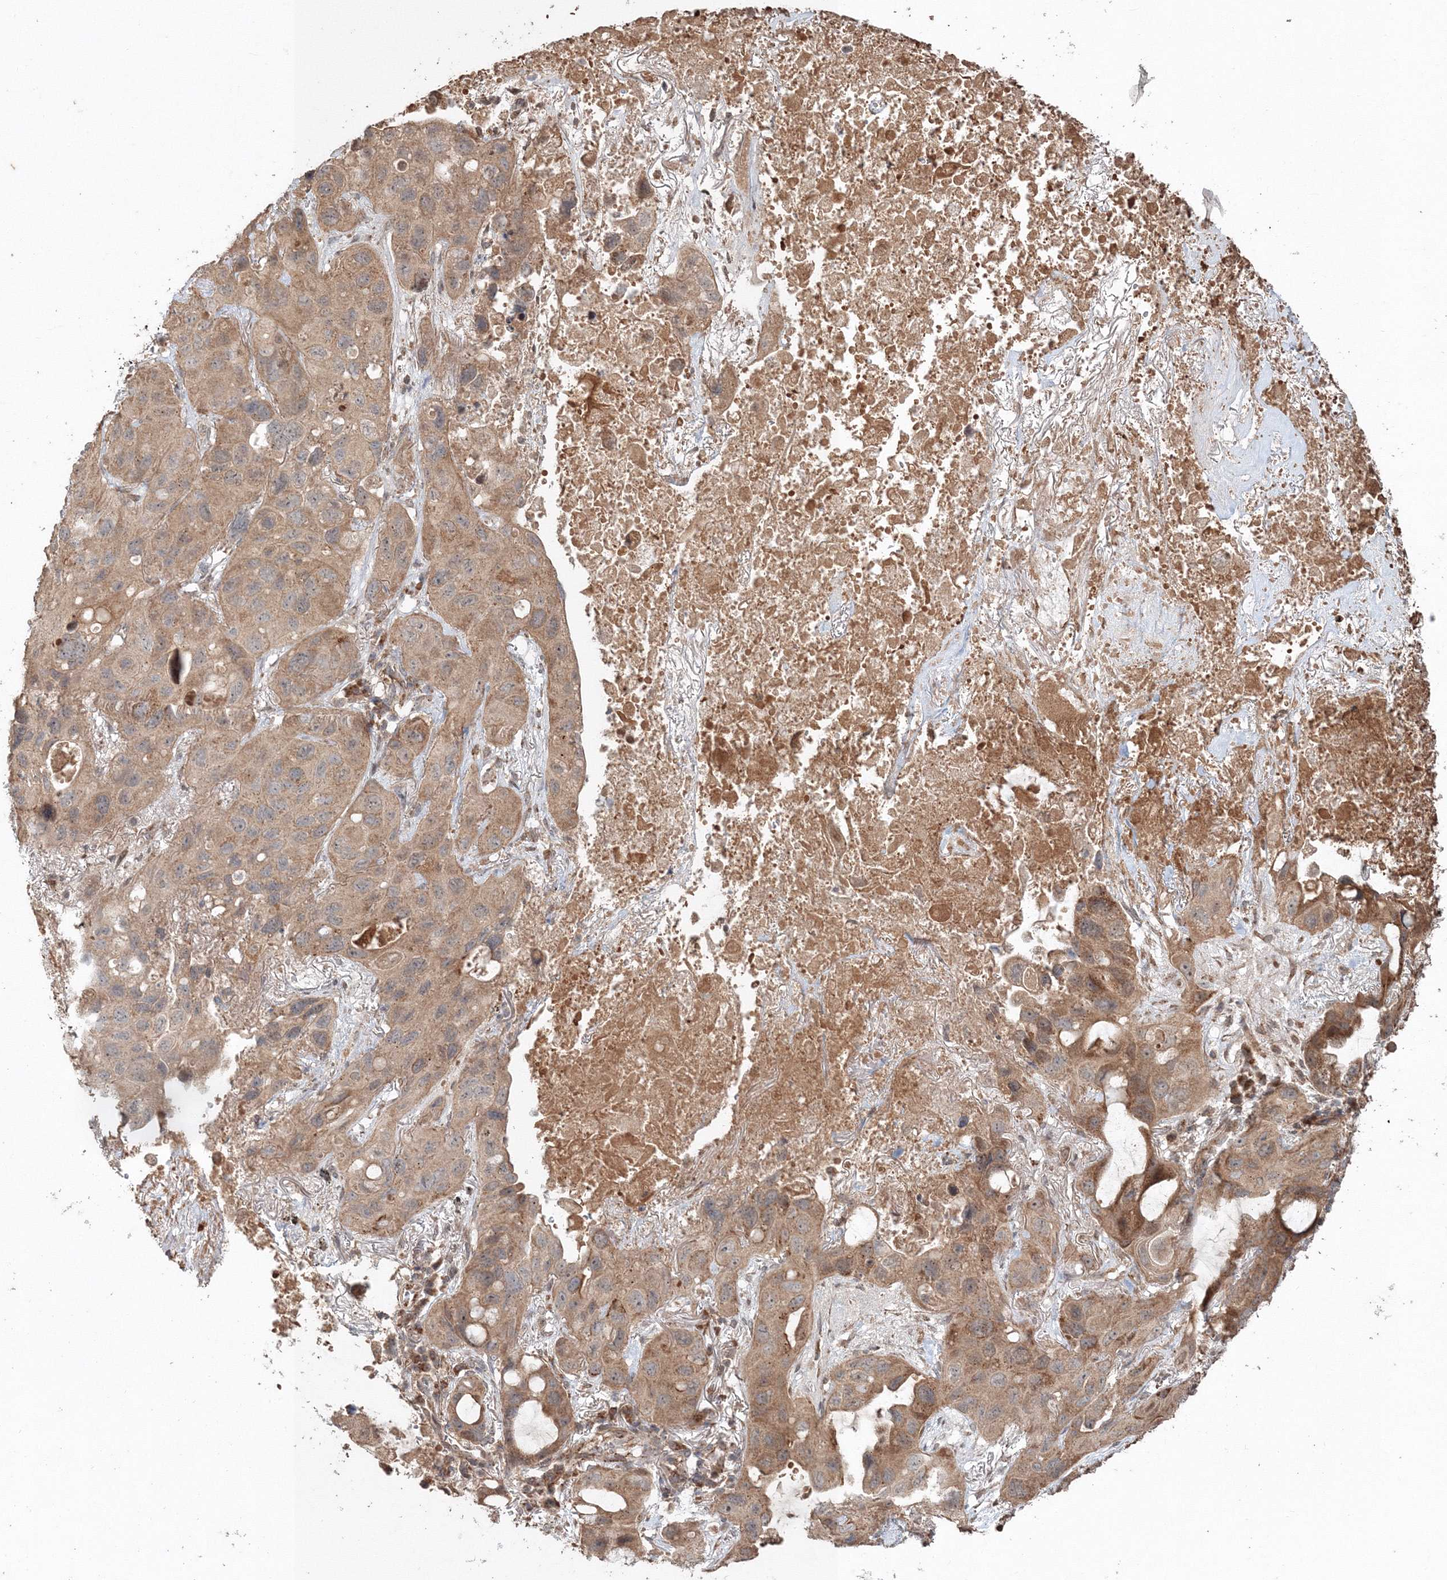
{"staining": {"intensity": "moderate", "quantity": "25%-75%", "location": "cytoplasmic/membranous"}, "tissue": "lung cancer", "cell_type": "Tumor cells", "image_type": "cancer", "snomed": [{"axis": "morphology", "description": "Squamous cell carcinoma, NOS"}, {"axis": "topography", "description": "Lung"}], "caption": "There is medium levels of moderate cytoplasmic/membranous staining in tumor cells of lung cancer (squamous cell carcinoma), as demonstrated by immunohistochemical staining (brown color).", "gene": "ANAPC16", "patient": {"sex": "female", "age": 73}}